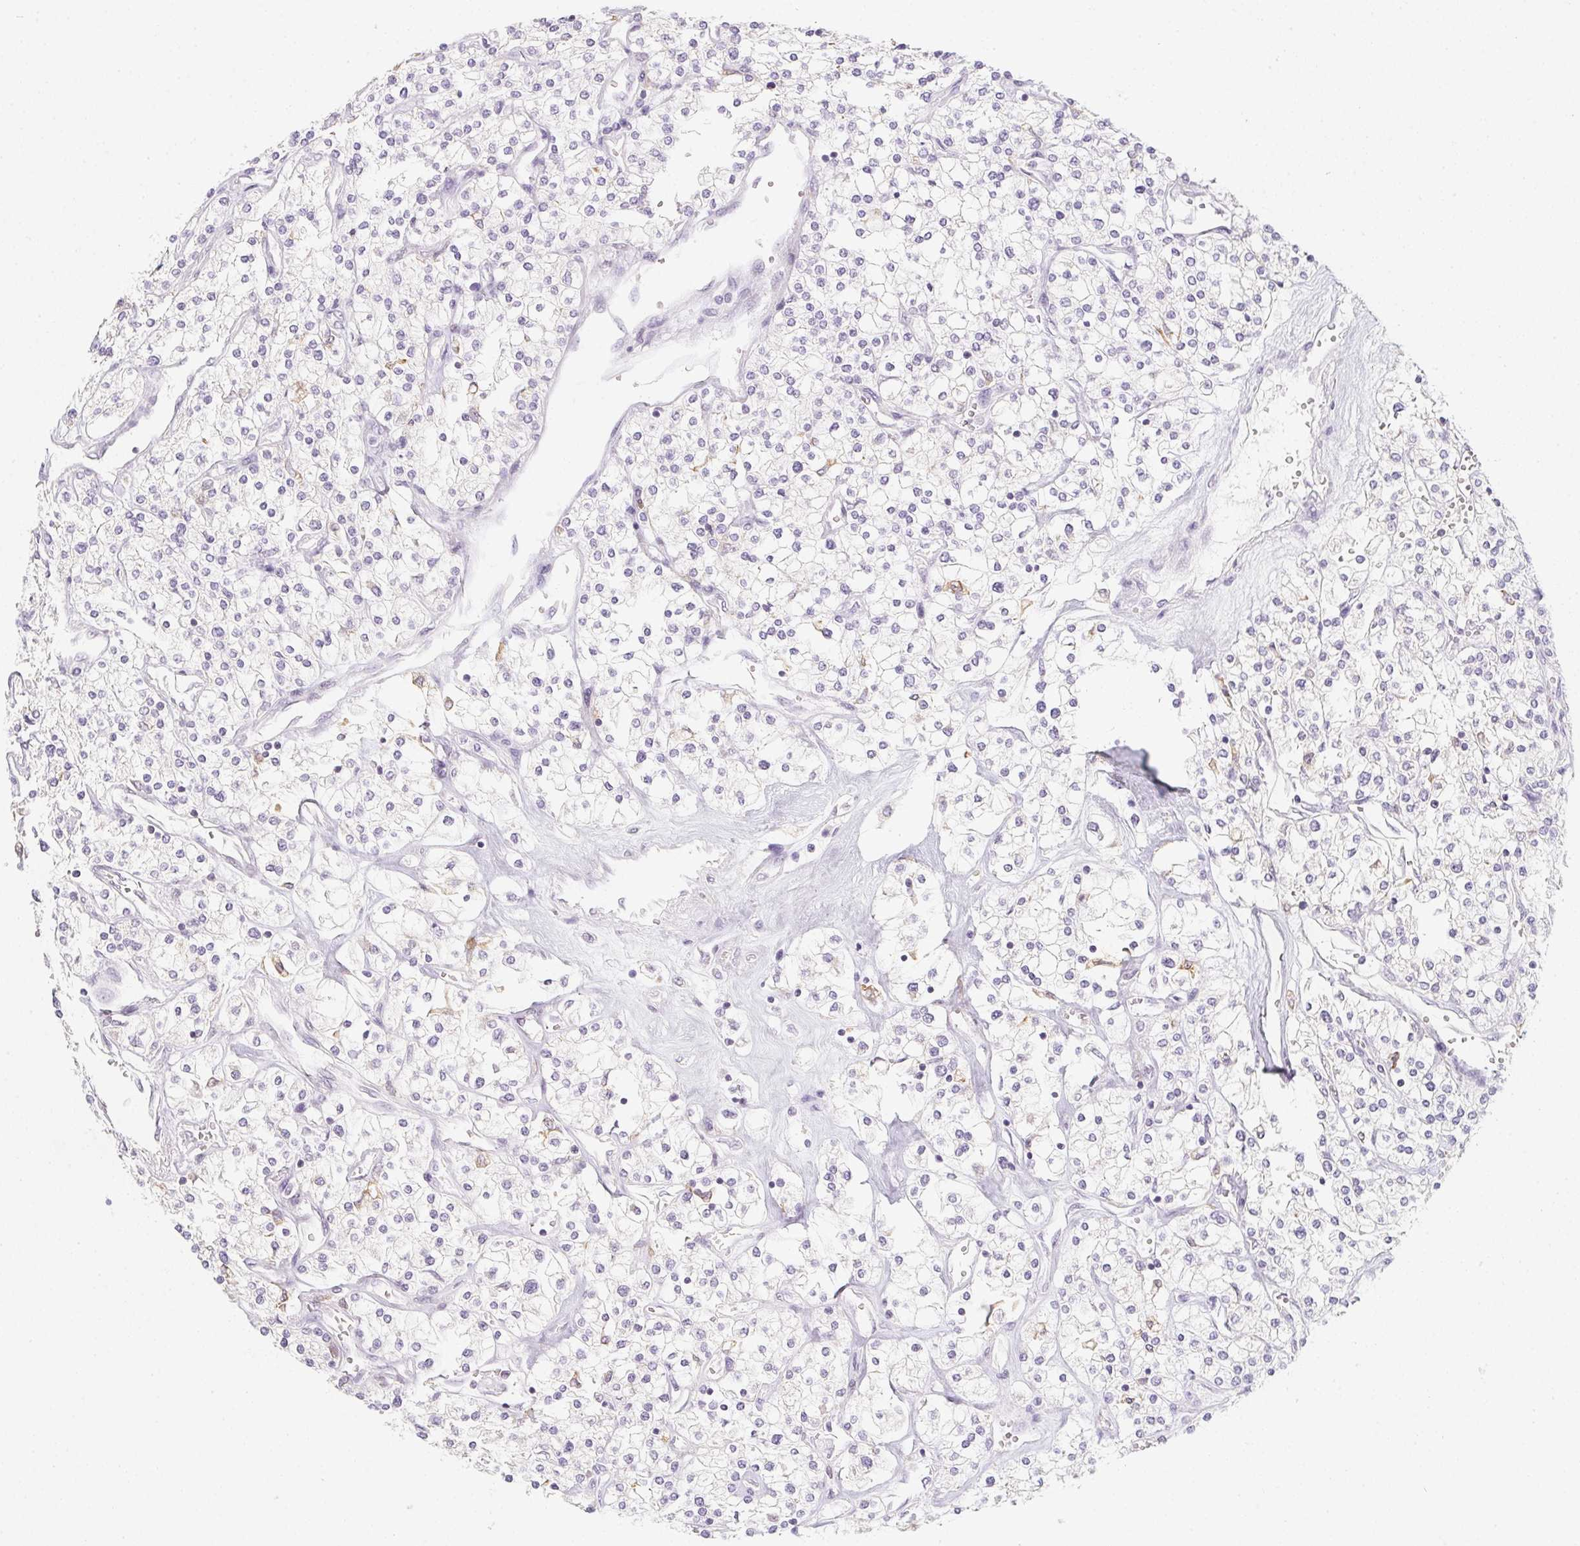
{"staining": {"intensity": "negative", "quantity": "none", "location": "none"}, "tissue": "renal cancer", "cell_type": "Tumor cells", "image_type": "cancer", "snomed": [{"axis": "morphology", "description": "Adenocarcinoma, NOS"}, {"axis": "topography", "description": "Kidney"}], "caption": "Immunohistochemistry micrograph of human adenocarcinoma (renal) stained for a protein (brown), which reveals no staining in tumor cells.", "gene": "SOAT1", "patient": {"sex": "male", "age": 80}}